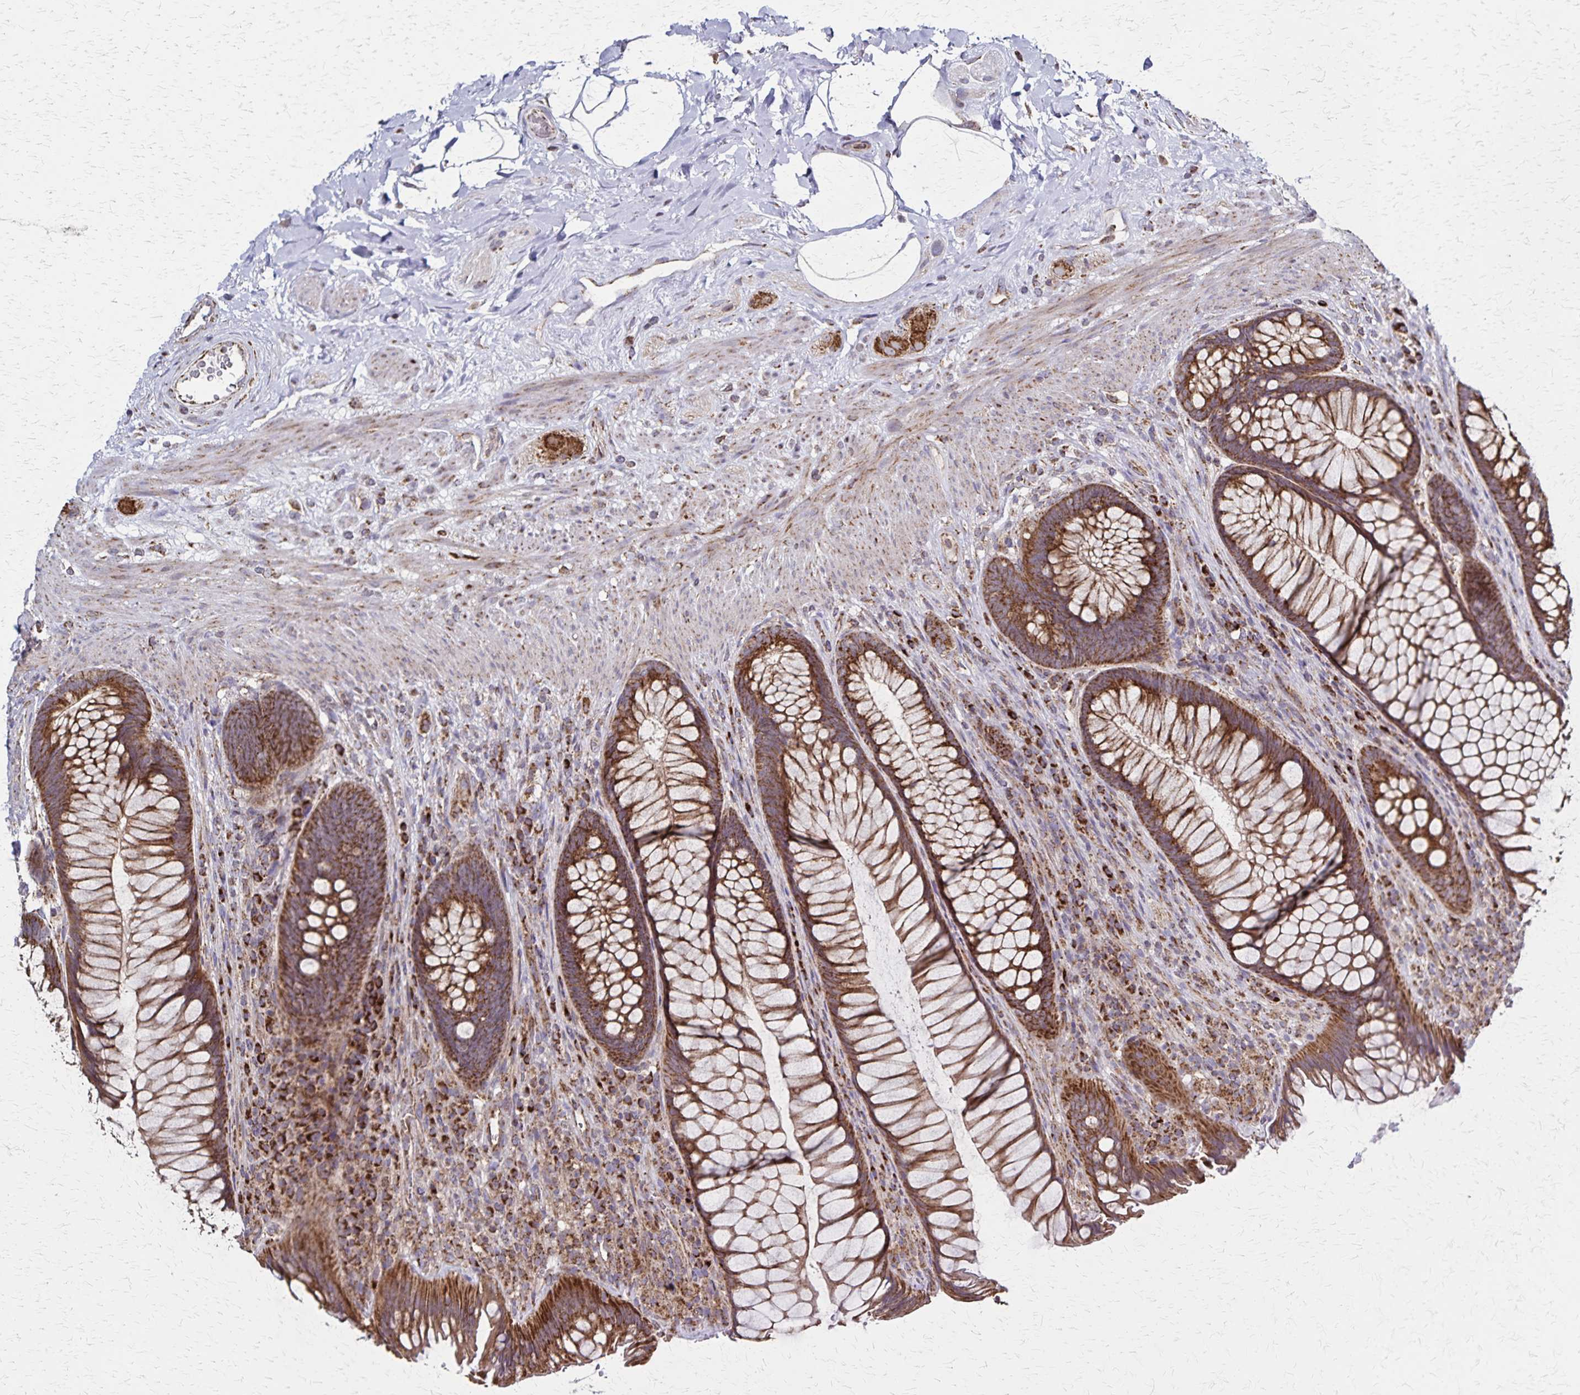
{"staining": {"intensity": "strong", "quantity": ">75%", "location": "cytoplasmic/membranous"}, "tissue": "rectum", "cell_type": "Glandular cells", "image_type": "normal", "snomed": [{"axis": "morphology", "description": "Normal tissue, NOS"}, {"axis": "topography", "description": "Smooth muscle"}, {"axis": "topography", "description": "Rectum"}], "caption": "Glandular cells reveal strong cytoplasmic/membranous expression in approximately >75% of cells in normal rectum.", "gene": "NFS1", "patient": {"sex": "male", "age": 53}}